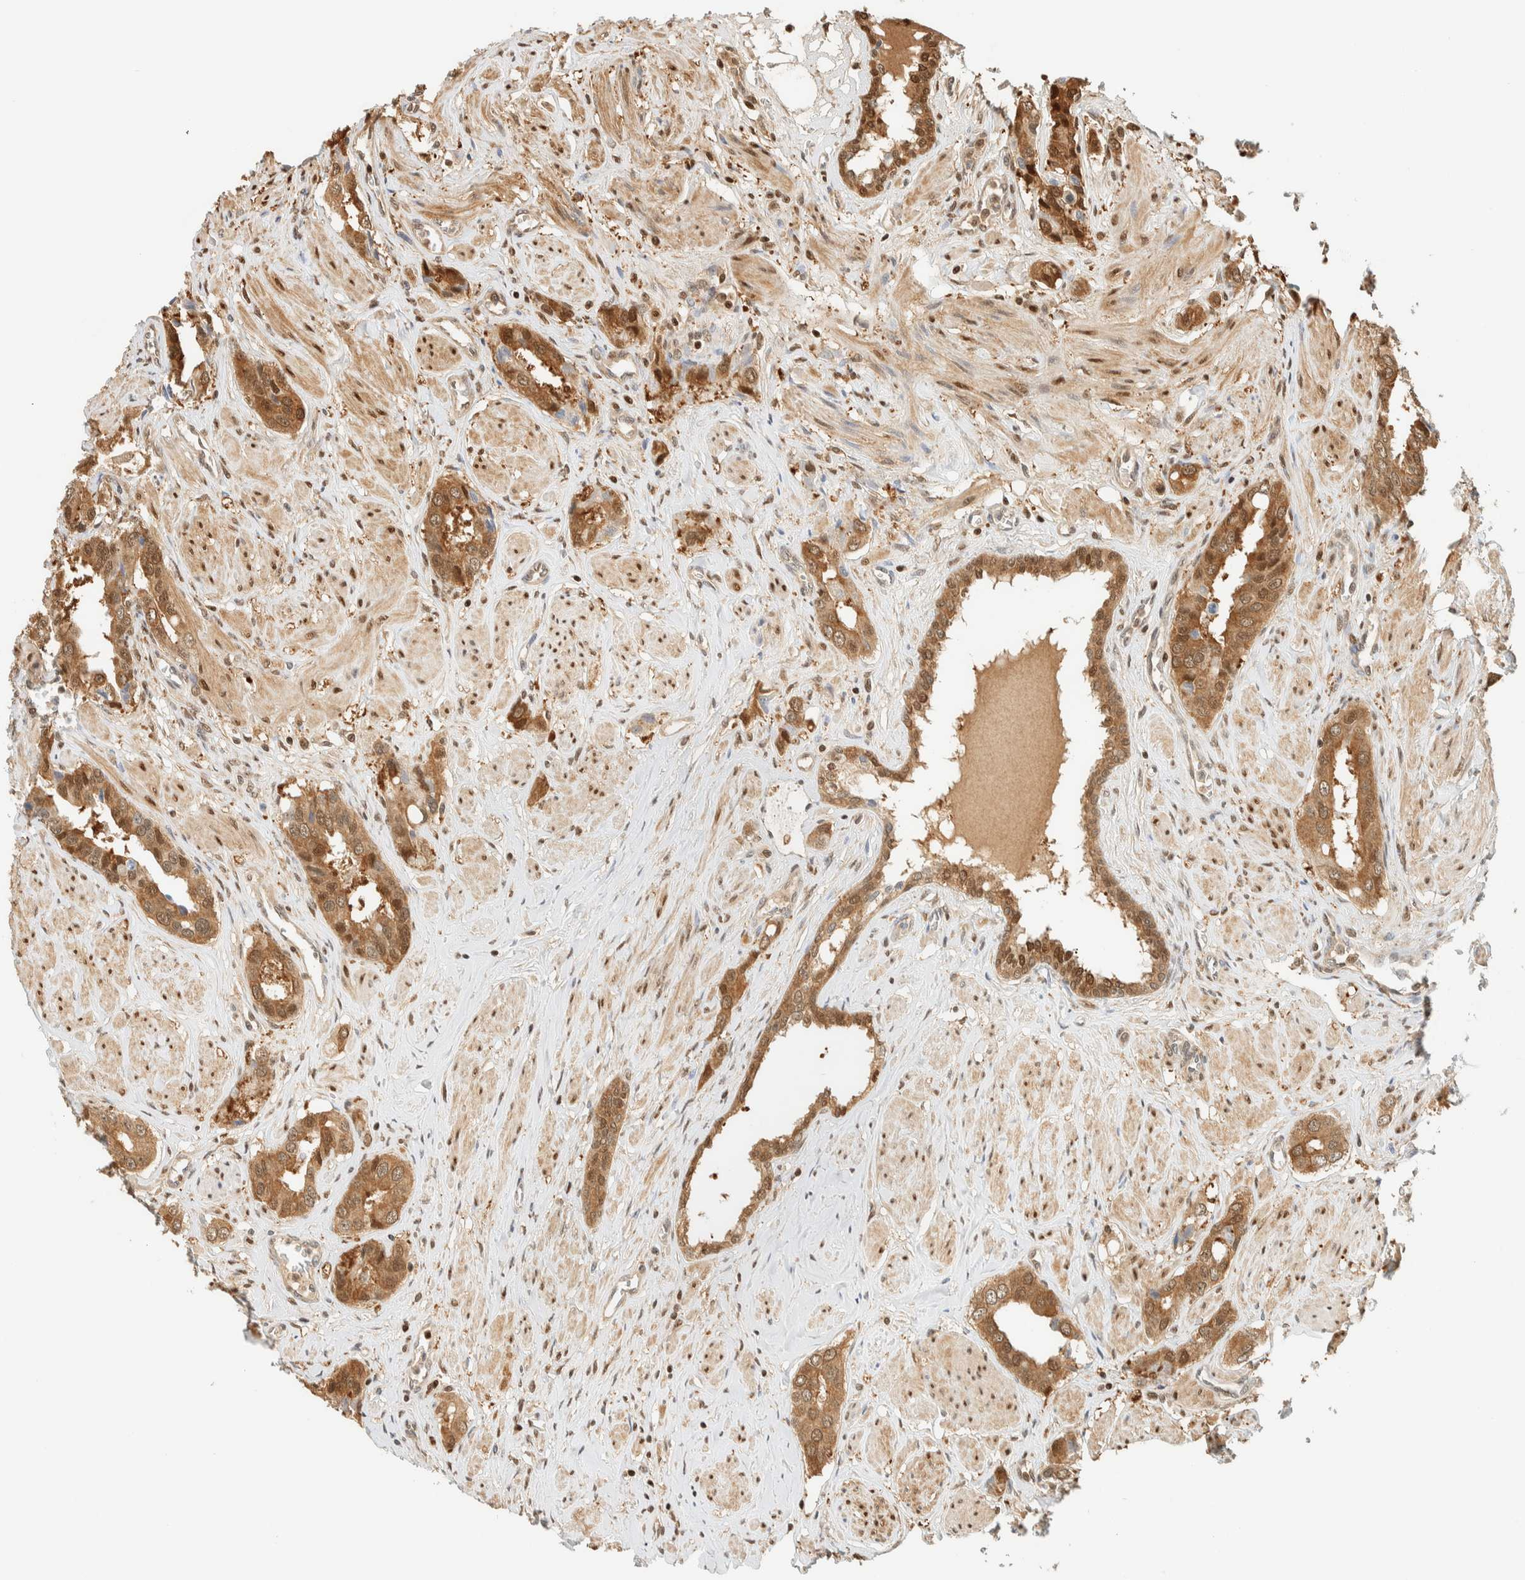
{"staining": {"intensity": "moderate", "quantity": ">75%", "location": "cytoplasmic/membranous,nuclear"}, "tissue": "prostate cancer", "cell_type": "Tumor cells", "image_type": "cancer", "snomed": [{"axis": "morphology", "description": "Adenocarcinoma, High grade"}, {"axis": "topography", "description": "Prostate"}], "caption": "Immunohistochemical staining of prostate adenocarcinoma (high-grade) reveals medium levels of moderate cytoplasmic/membranous and nuclear positivity in about >75% of tumor cells.", "gene": "ZBTB37", "patient": {"sex": "male", "age": 52}}